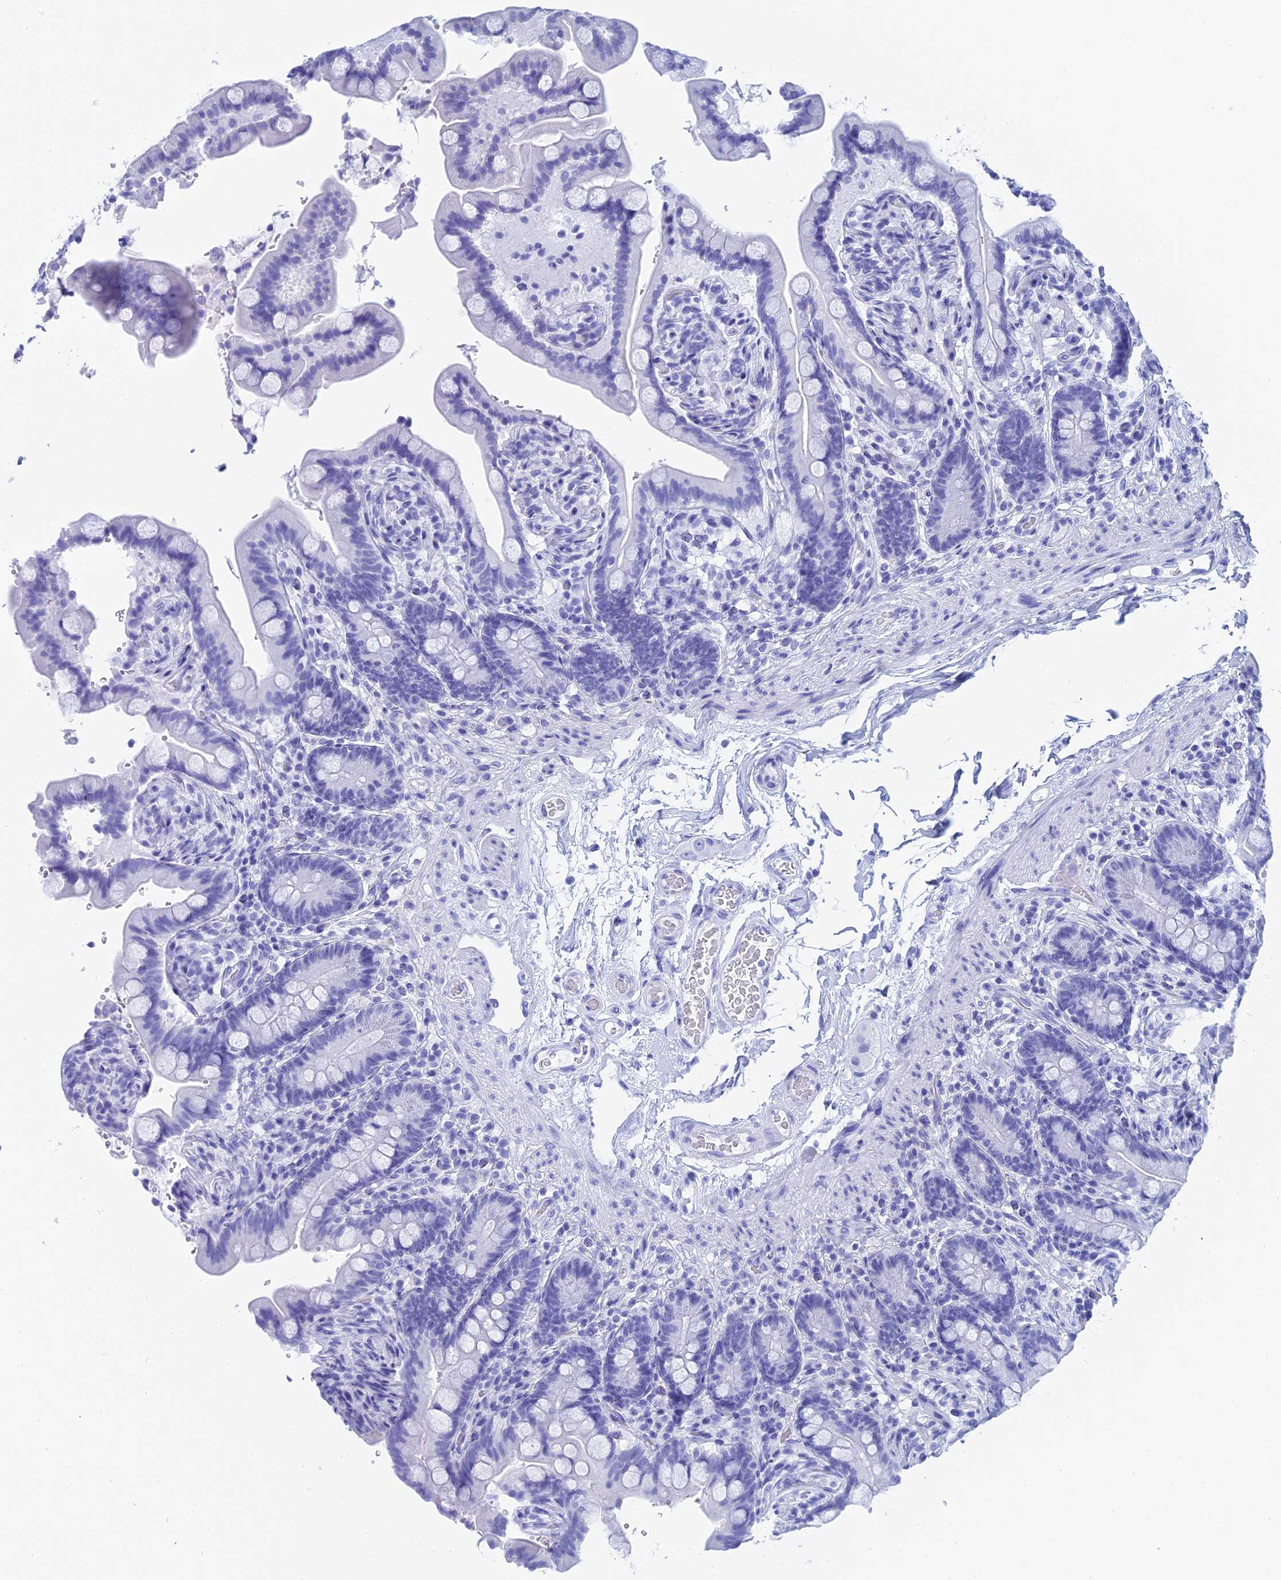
{"staining": {"intensity": "negative", "quantity": "none", "location": "none"}, "tissue": "colon", "cell_type": "Endothelial cells", "image_type": "normal", "snomed": [{"axis": "morphology", "description": "Normal tissue, NOS"}, {"axis": "topography", "description": "Smooth muscle"}, {"axis": "topography", "description": "Colon"}], "caption": "Immunohistochemistry (IHC) of benign colon exhibits no positivity in endothelial cells.", "gene": "TEX101", "patient": {"sex": "male", "age": 73}}